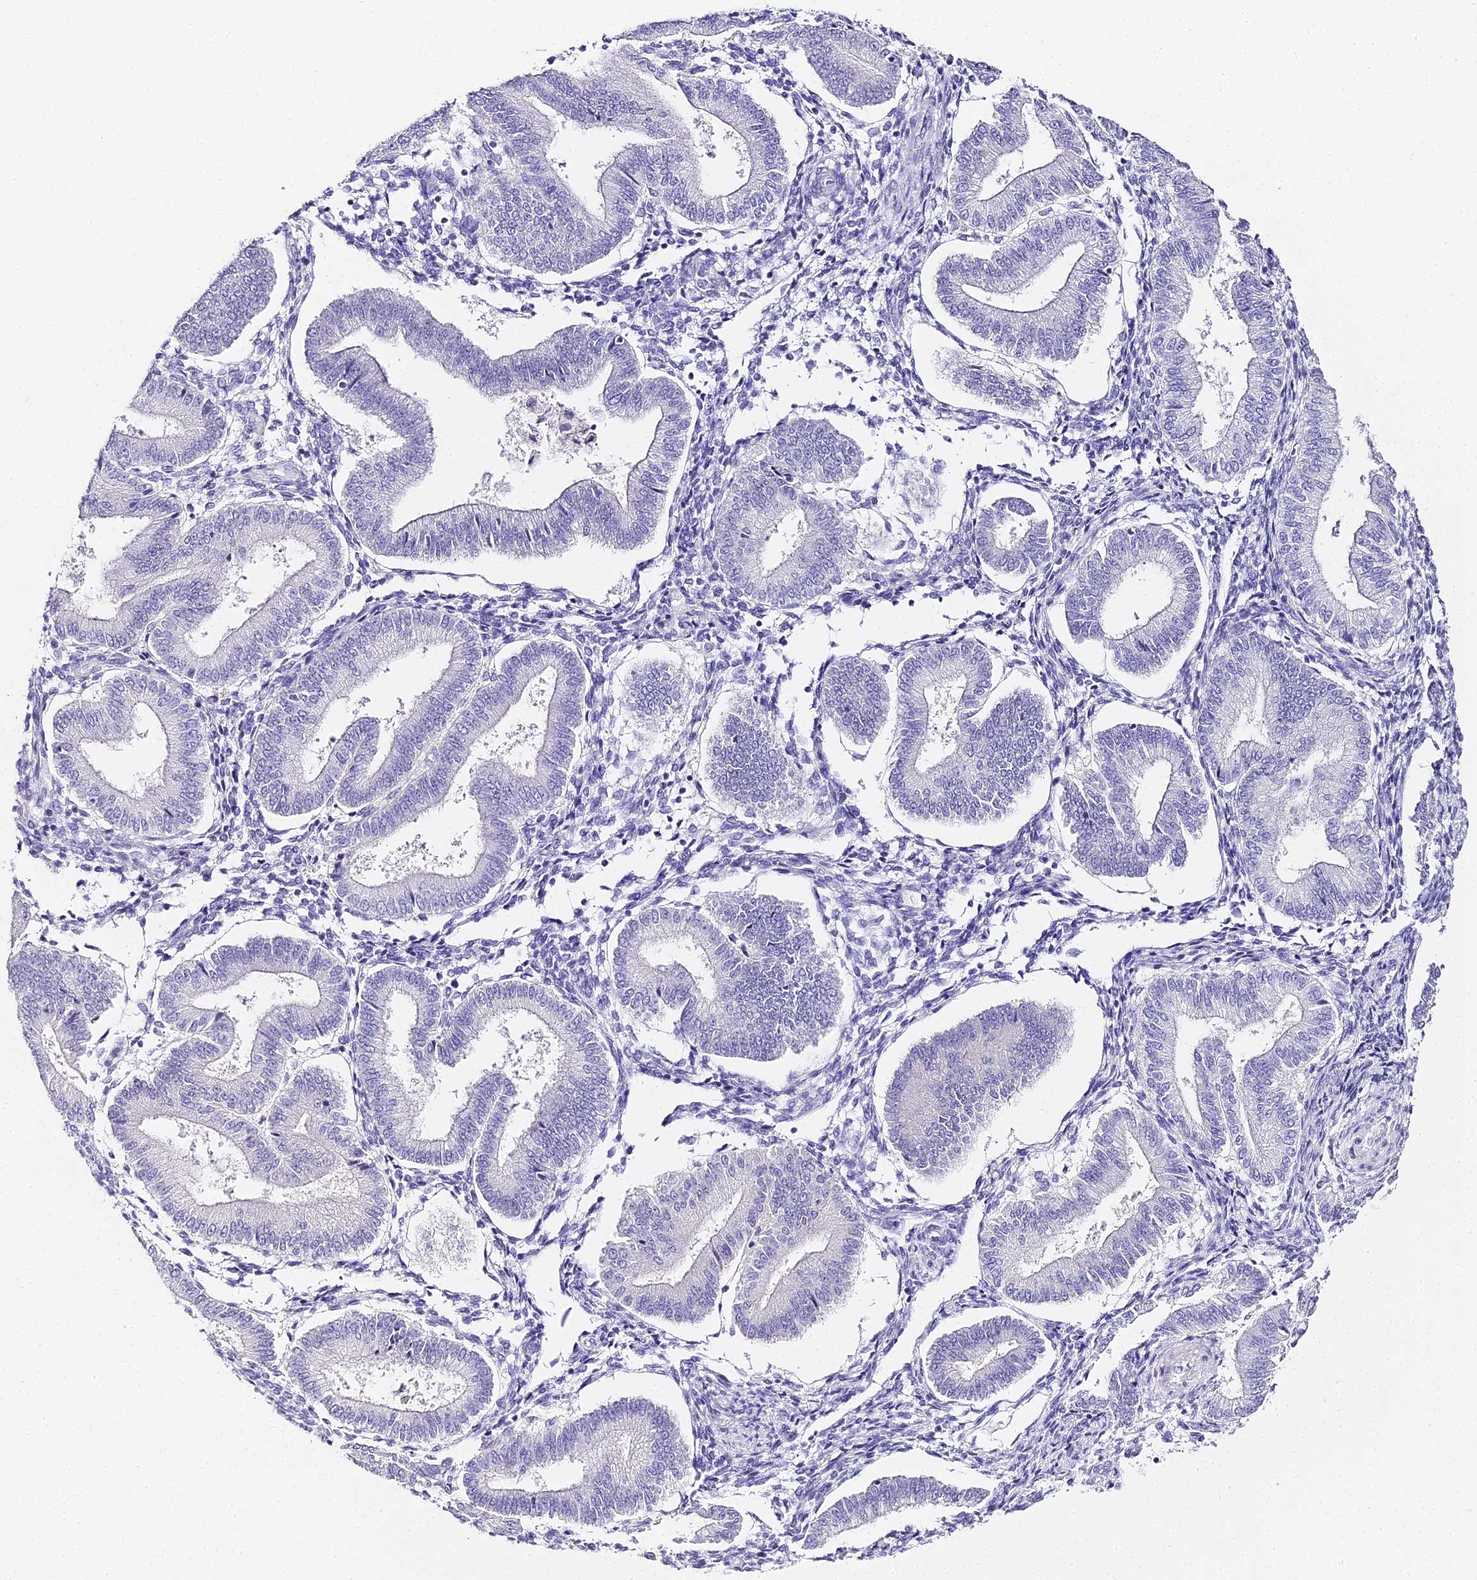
{"staining": {"intensity": "negative", "quantity": "none", "location": "none"}, "tissue": "endometrium", "cell_type": "Cells in endometrial stroma", "image_type": "normal", "snomed": [{"axis": "morphology", "description": "Normal tissue, NOS"}, {"axis": "topography", "description": "Endometrium"}], "caption": "Protein analysis of unremarkable endometrium demonstrates no significant positivity in cells in endometrial stroma.", "gene": "ABHD14A", "patient": {"sex": "female", "age": 39}}